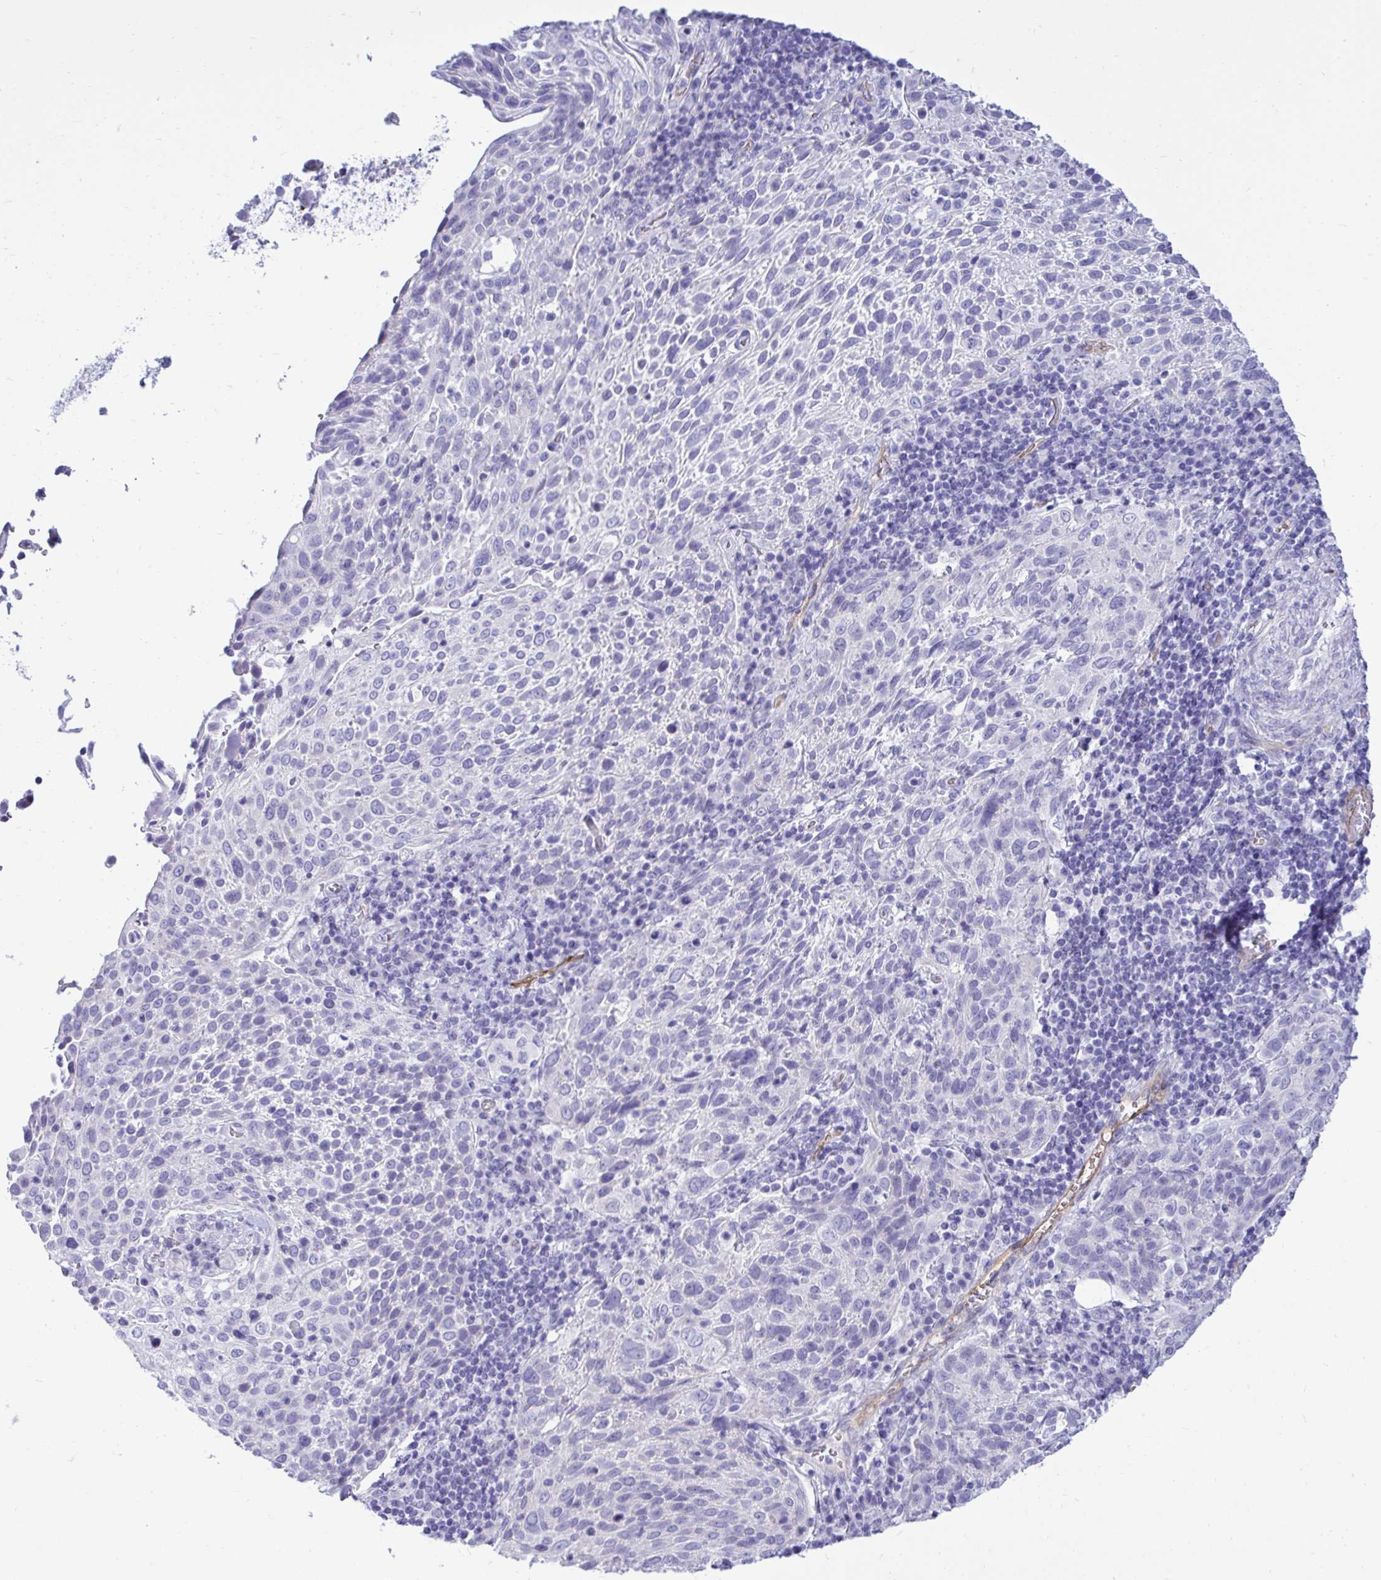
{"staining": {"intensity": "negative", "quantity": "none", "location": "none"}, "tissue": "cervical cancer", "cell_type": "Tumor cells", "image_type": "cancer", "snomed": [{"axis": "morphology", "description": "Squamous cell carcinoma, NOS"}, {"axis": "topography", "description": "Cervix"}], "caption": "Human squamous cell carcinoma (cervical) stained for a protein using immunohistochemistry exhibits no expression in tumor cells.", "gene": "ABCG2", "patient": {"sex": "female", "age": 61}}